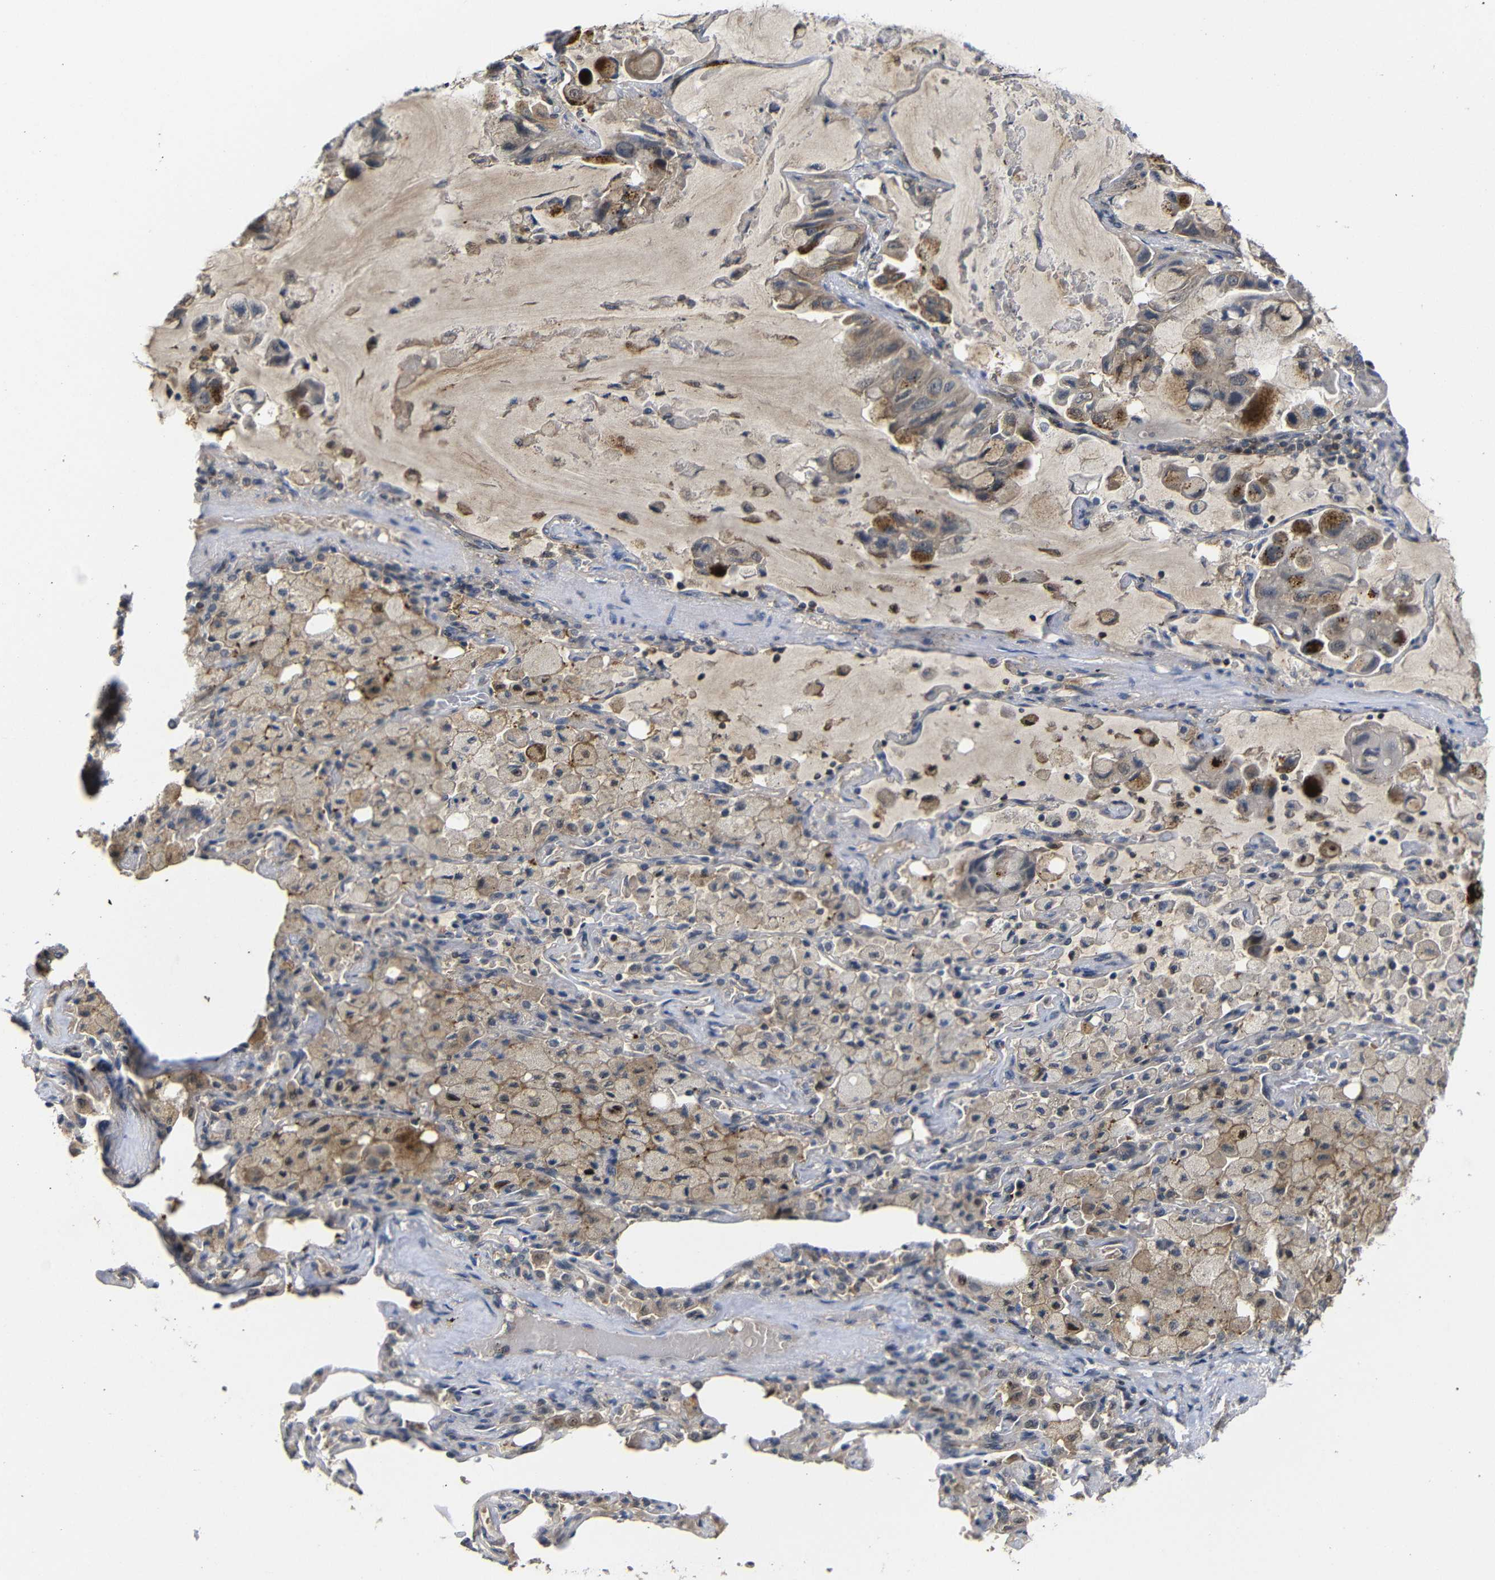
{"staining": {"intensity": "weak", "quantity": ">75%", "location": "cytoplasmic/membranous"}, "tissue": "lung cancer", "cell_type": "Tumor cells", "image_type": "cancer", "snomed": [{"axis": "morphology", "description": "Adenocarcinoma, NOS"}, {"axis": "topography", "description": "Lung"}], "caption": "Protein staining of lung cancer (adenocarcinoma) tissue demonstrates weak cytoplasmic/membranous staining in approximately >75% of tumor cells. Nuclei are stained in blue.", "gene": "ATG12", "patient": {"sex": "male", "age": 64}}